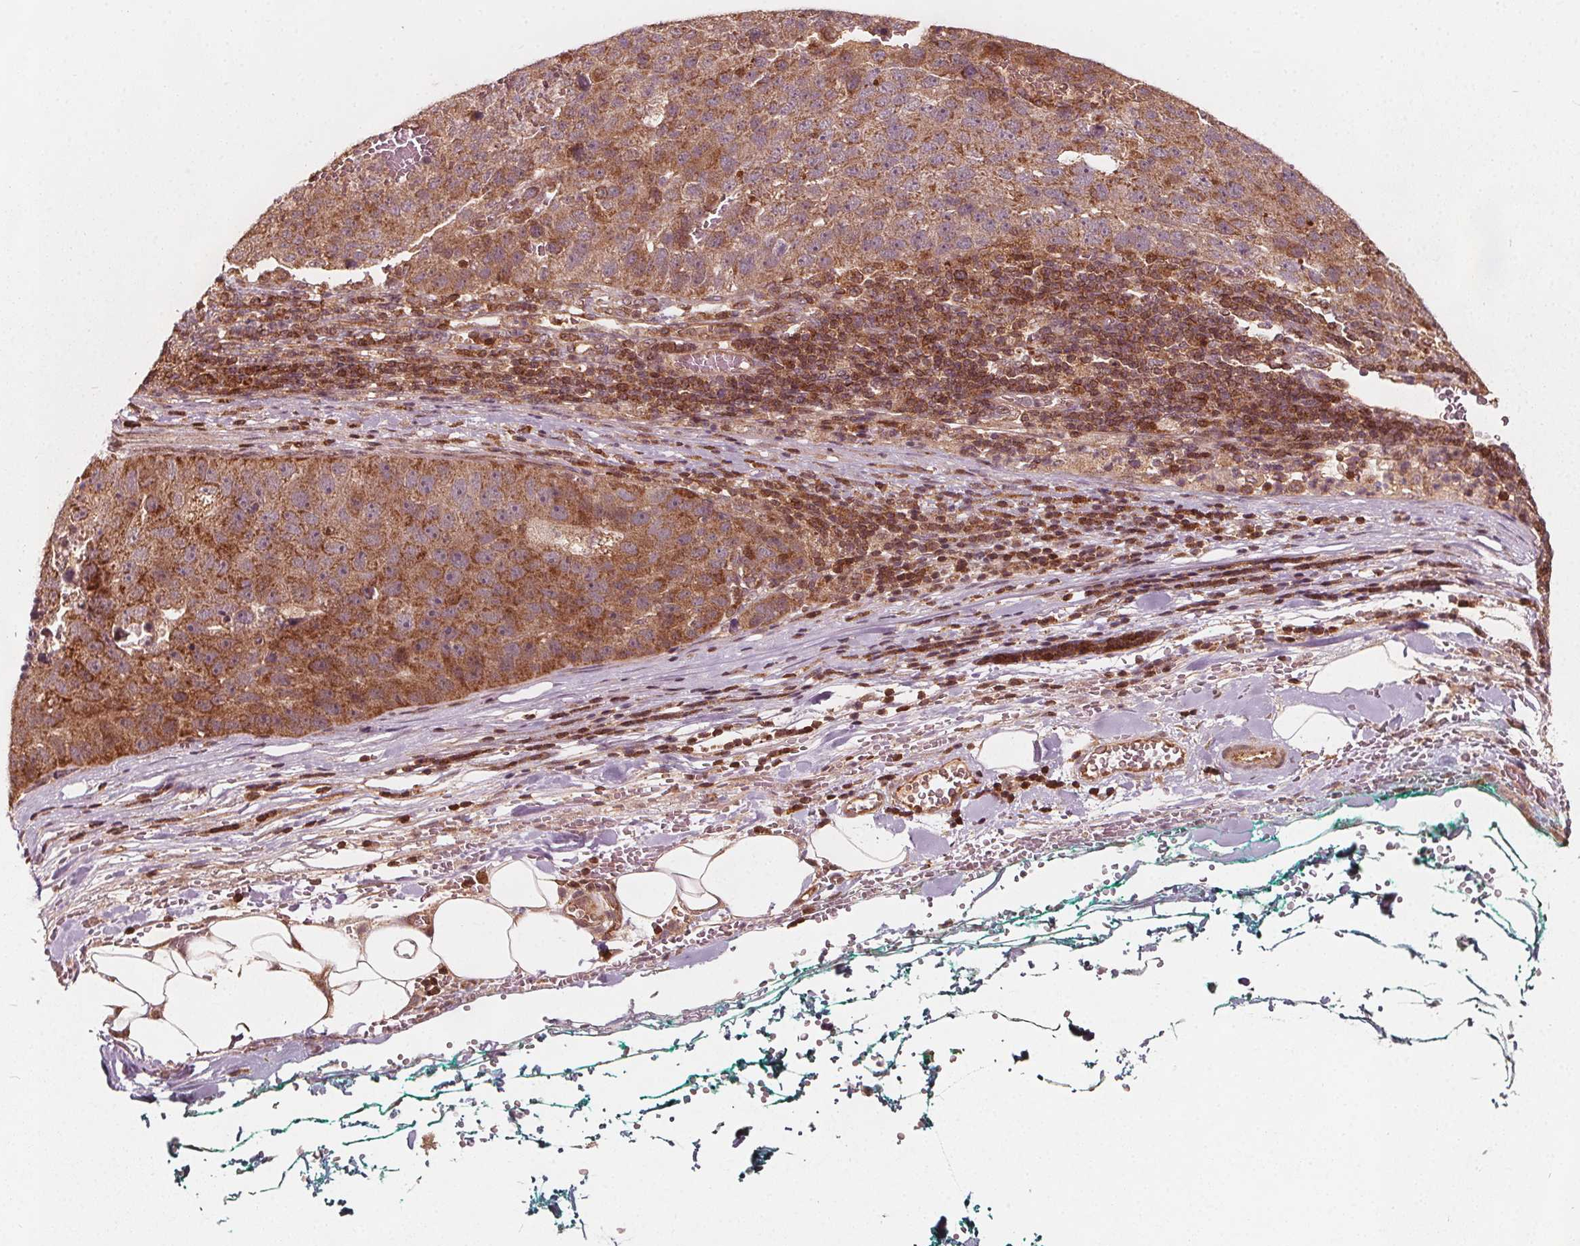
{"staining": {"intensity": "moderate", "quantity": ">75%", "location": "cytoplasmic/membranous"}, "tissue": "pancreatic cancer", "cell_type": "Tumor cells", "image_type": "cancer", "snomed": [{"axis": "morphology", "description": "Adenocarcinoma, NOS"}, {"axis": "topography", "description": "Pancreas"}], "caption": "An immunohistochemistry micrograph of neoplastic tissue is shown. Protein staining in brown highlights moderate cytoplasmic/membranous positivity in pancreatic cancer within tumor cells. Using DAB (brown) and hematoxylin (blue) stains, captured at high magnification using brightfield microscopy.", "gene": "AIP", "patient": {"sex": "female", "age": 61}}